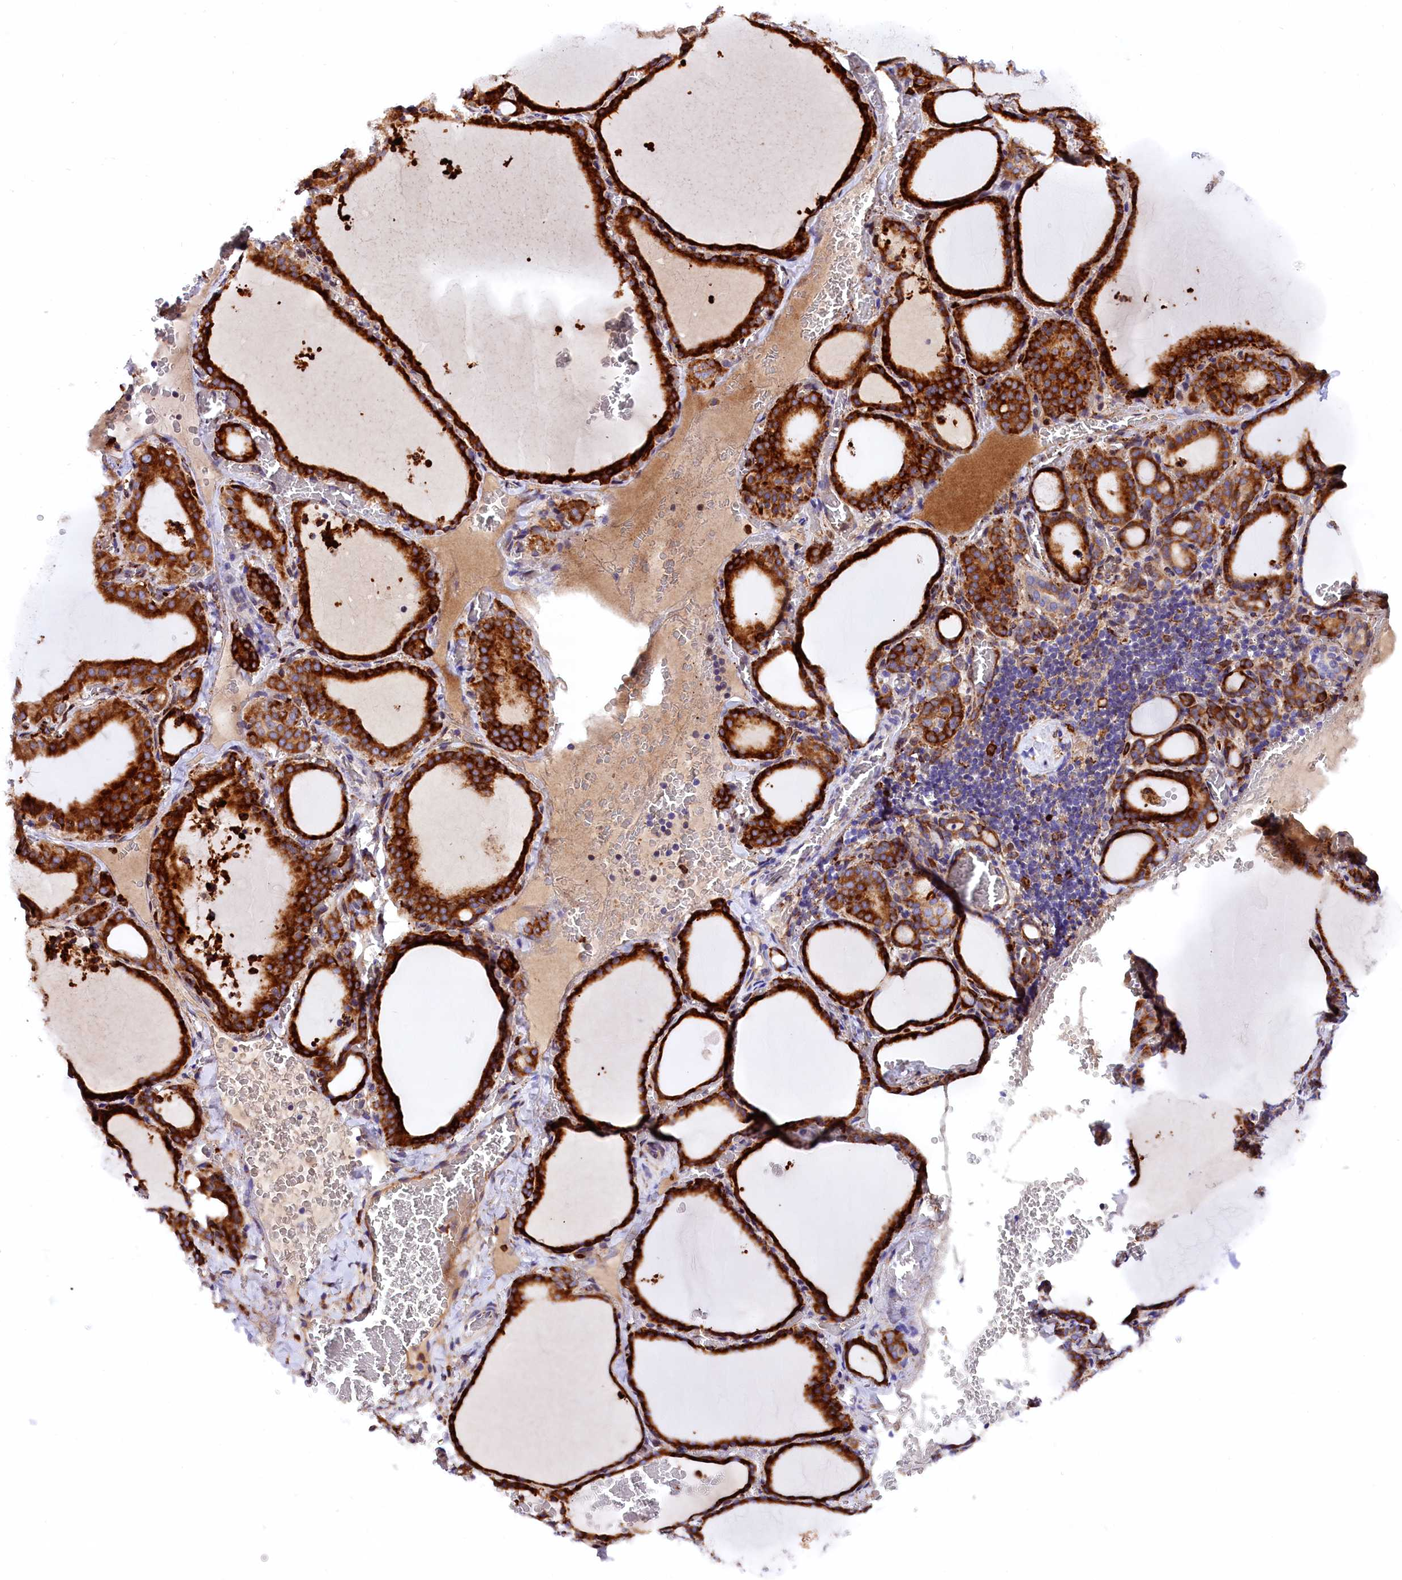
{"staining": {"intensity": "strong", "quantity": ">75%", "location": "cytoplasmic/membranous"}, "tissue": "thyroid gland", "cell_type": "Glandular cells", "image_type": "normal", "snomed": [{"axis": "morphology", "description": "Normal tissue, NOS"}, {"axis": "topography", "description": "Thyroid gland"}], "caption": "Unremarkable thyroid gland demonstrates strong cytoplasmic/membranous staining in about >75% of glandular cells, visualized by immunohistochemistry.", "gene": "CMTR2", "patient": {"sex": "female", "age": 39}}